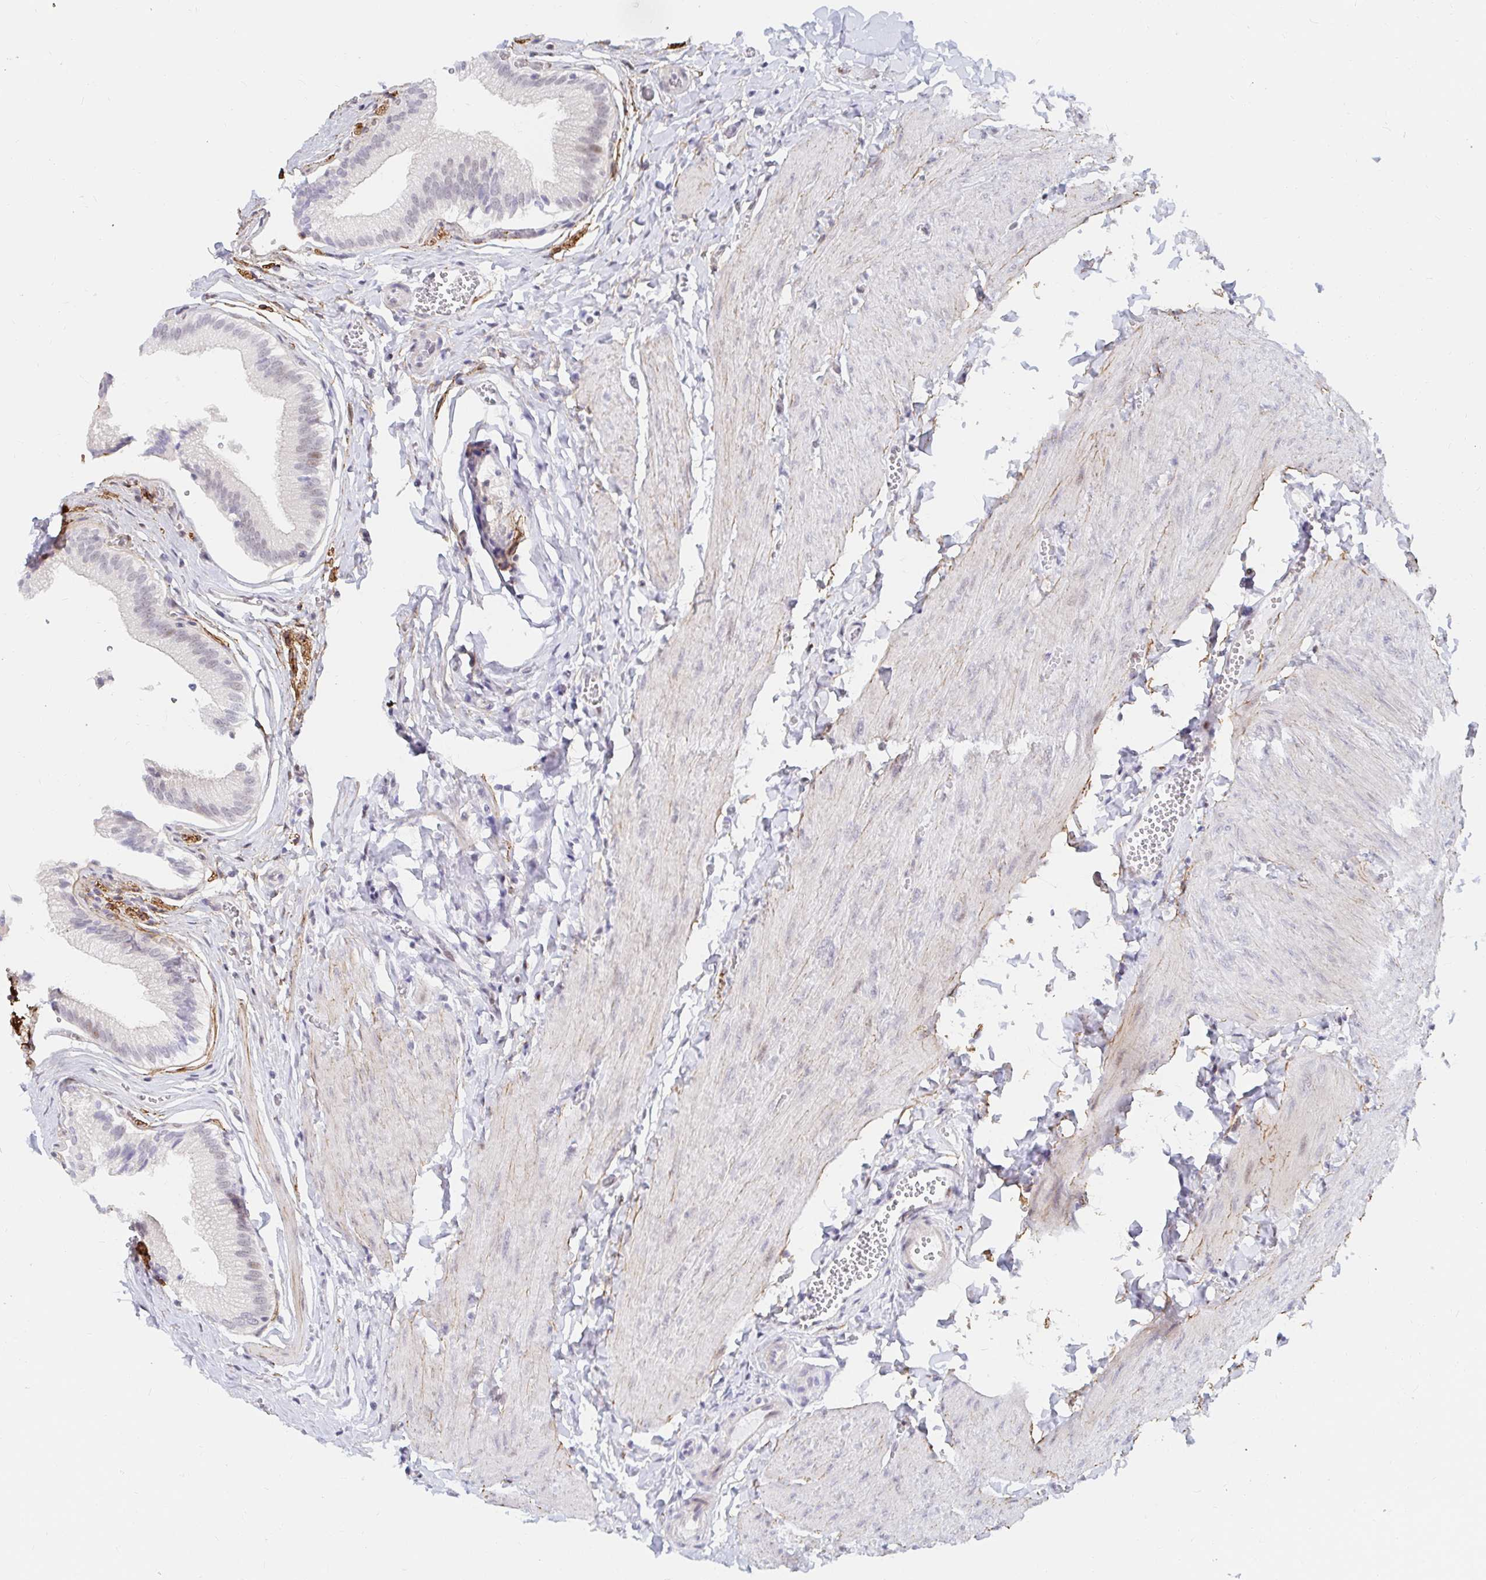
{"staining": {"intensity": "weak", "quantity": "<25%", "location": "nuclear"}, "tissue": "gallbladder", "cell_type": "Glandular cells", "image_type": "normal", "snomed": [{"axis": "morphology", "description": "Normal tissue, NOS"}, {"axis": "topography", "description": "Gallbladder"}, {"axis": "topography", "description": "Peripheral nerve tissue"}], "caption": "This is an IHC image of normal human gallbladder. There is no positivity in glandular cells.", "gene": "COL28A1", "patient": {"sex": "male", "age": 17}}